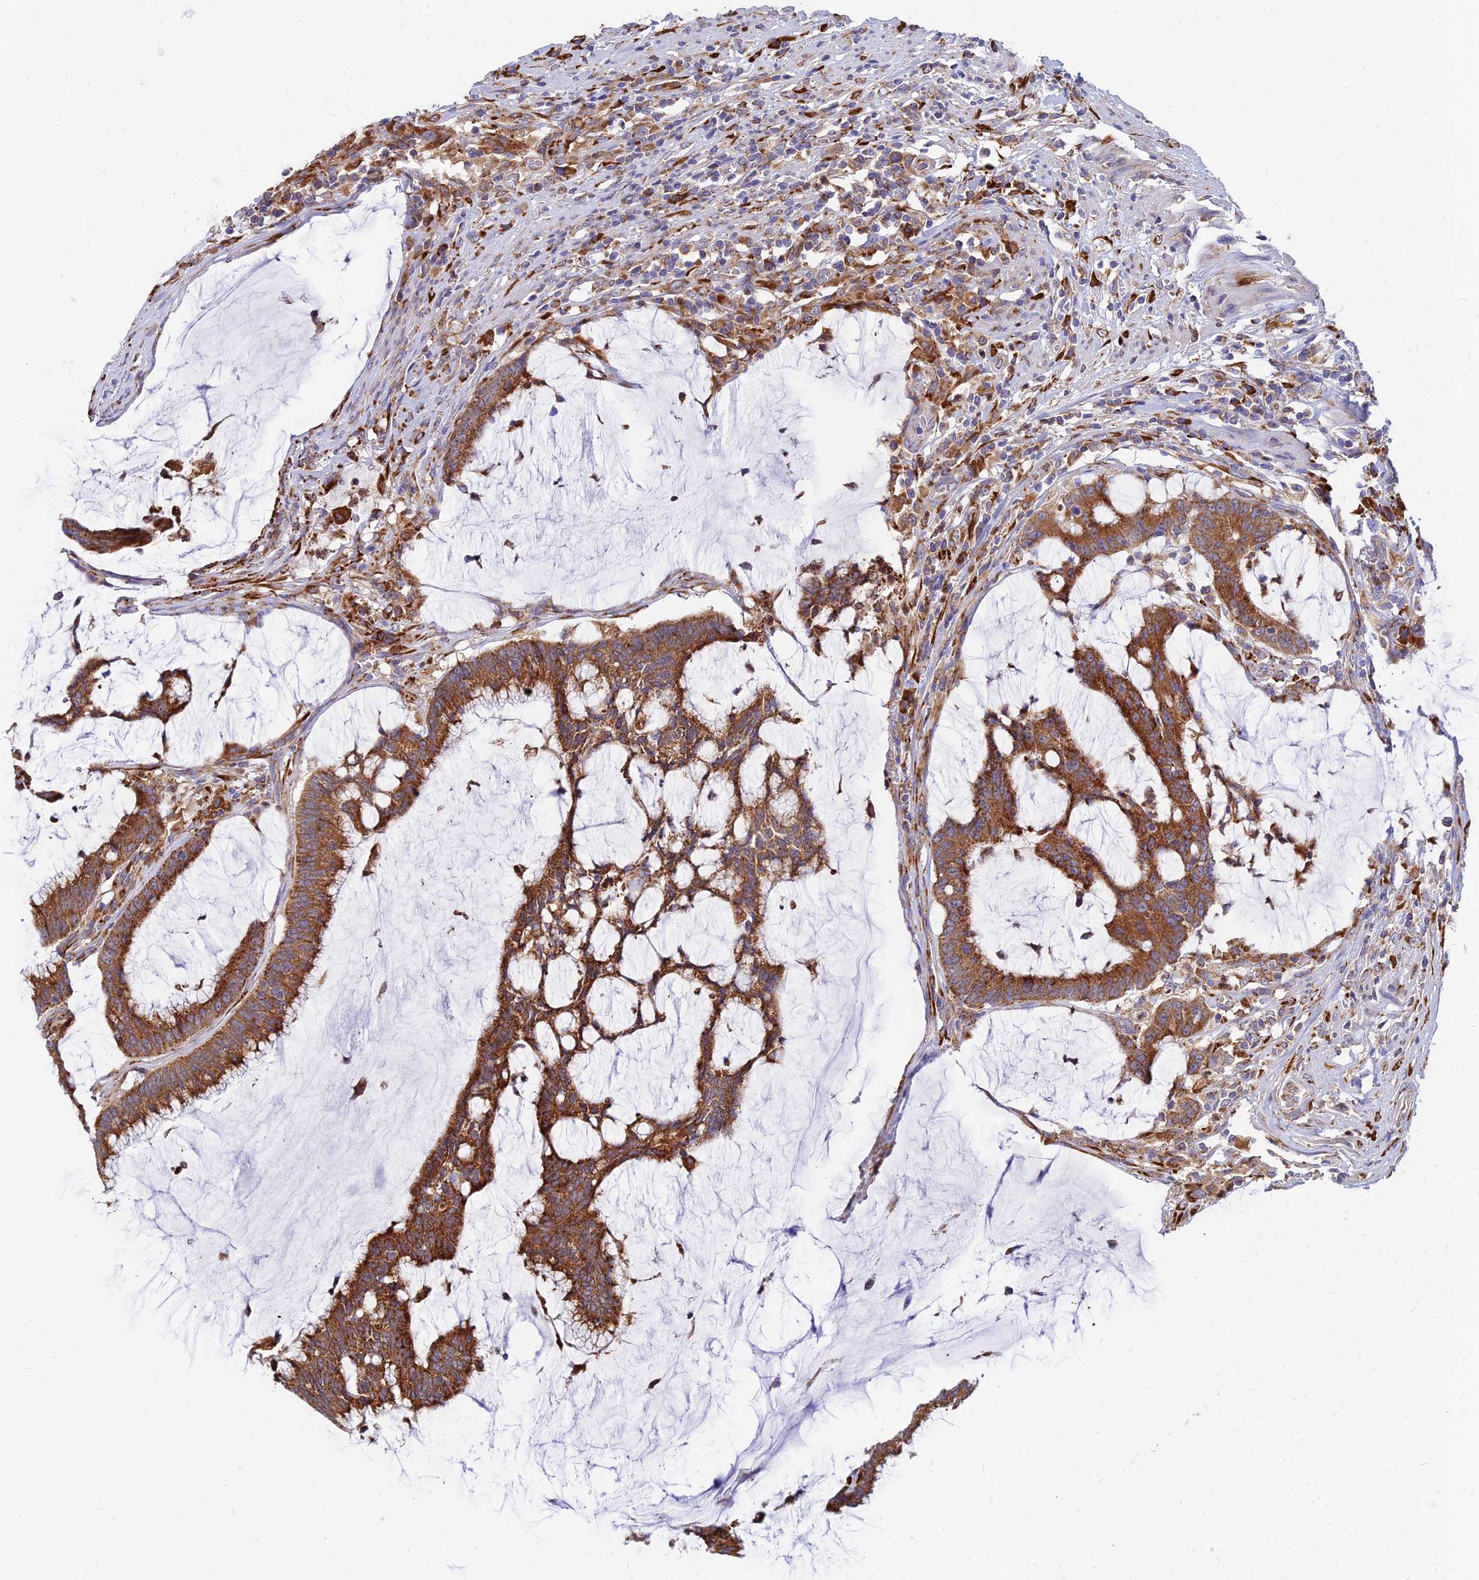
{"staining": {"intensity": "strong", "quantity": ">75%", "location": "cytoplasmic/membranous"}, "tissue": "colorectal cancer", "cell_type": "Tumor cells", "image_type": "cancer", "snomed": [{"axis": "morphology", "description": "Adenocarcinoma, NOS"}, {"axis": "topography", "description": "Rectum"}], "caption": "Immunohistochemical staining of human adenocarcinoma (colorectal) shows high levels of strong cytoplasmic/membranous staining in approximately >75% of tumor cells.", "gene": "CCT6B", "patient": {"sex": "female", "age": 77}}